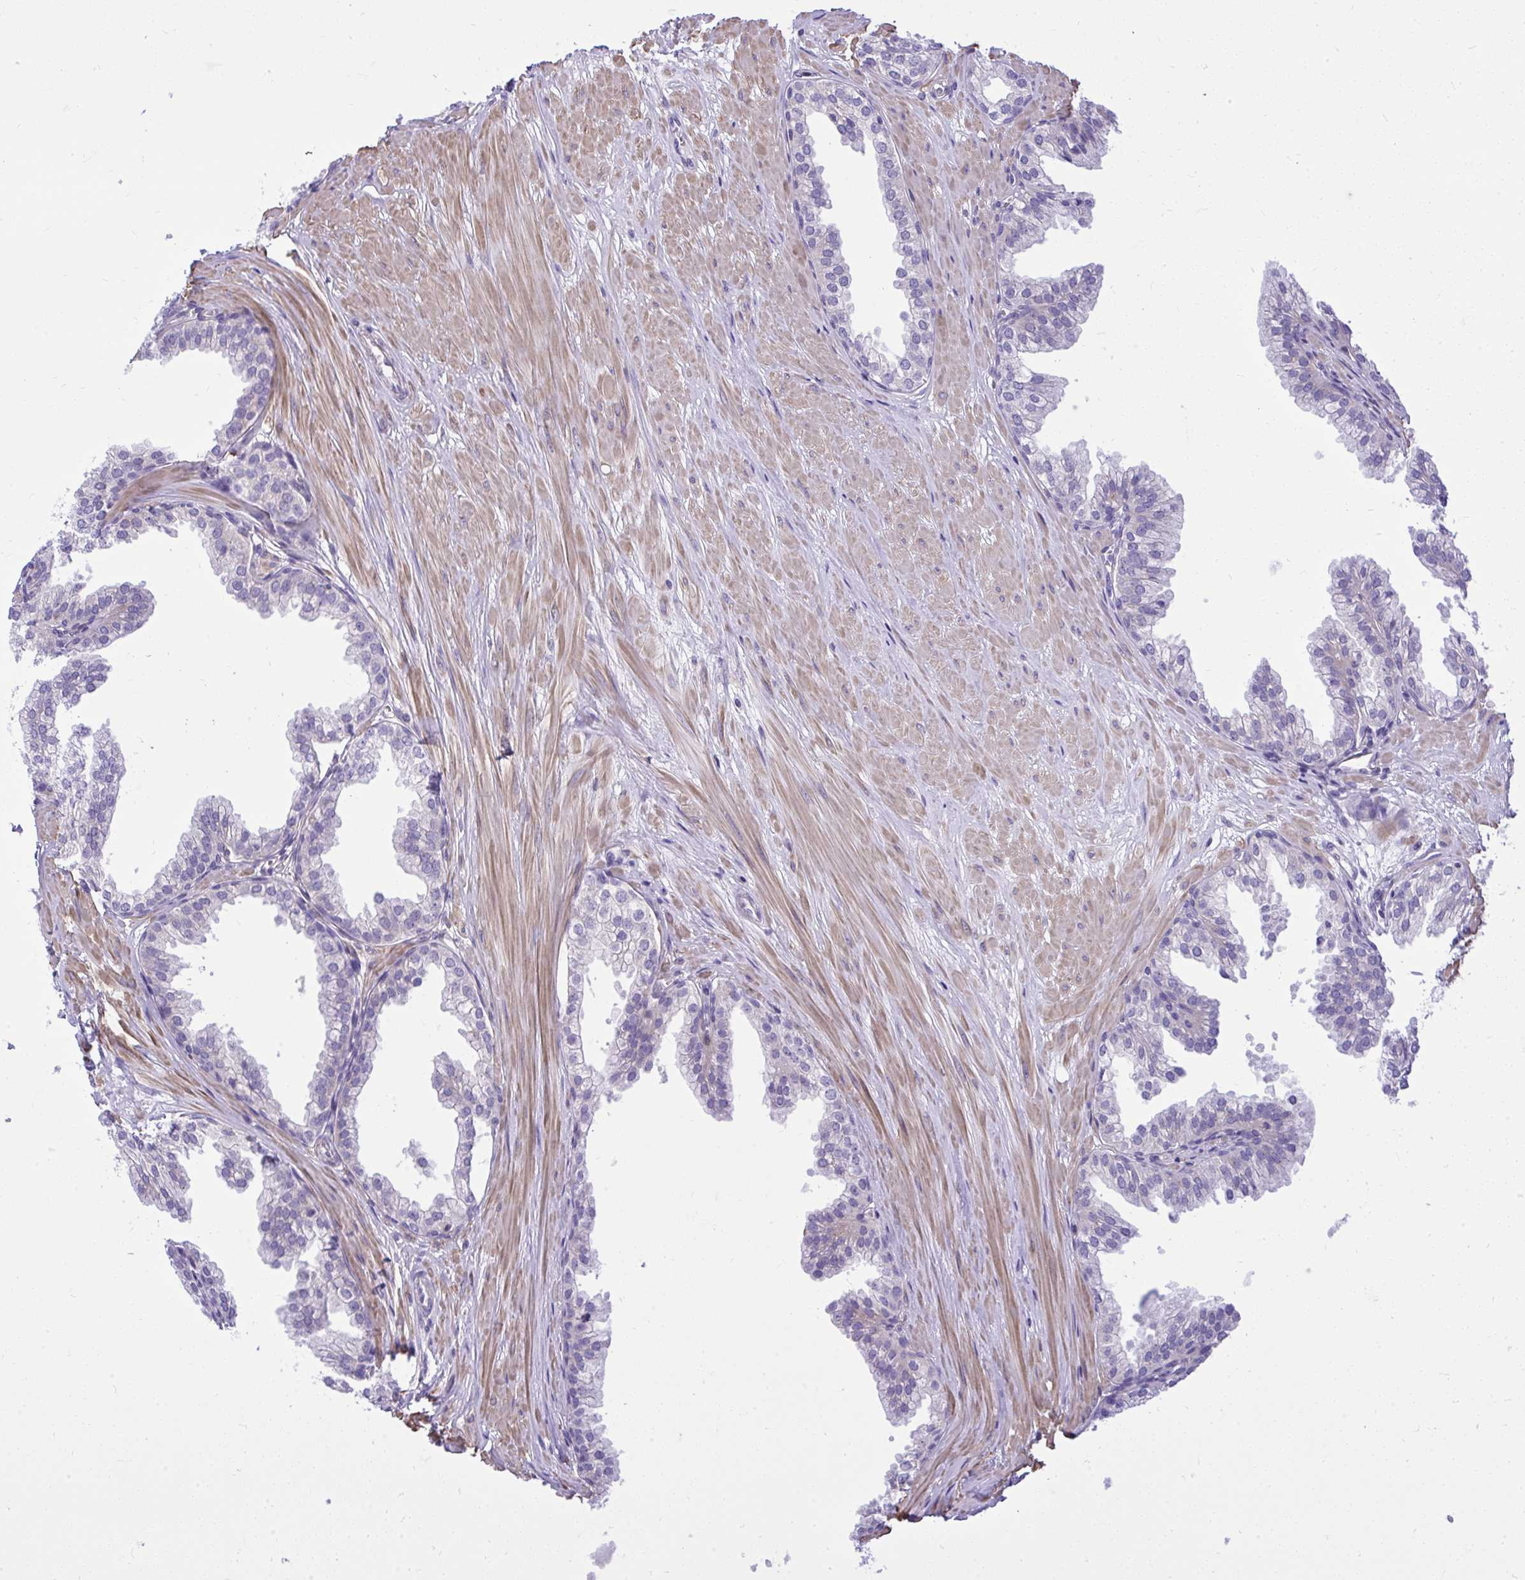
{"staining": {"intensity": "negative", "quantity": "none", "location": "none"}, "tissue": "prostate", "cell_type": "Glandular cells", "image_type": "normal", "snomed": [{"axis": "morphology", "description": "Normal tissue, NOS"}, {"axis": "topography", "description": "Prostate"}, {"axis": "topography", "description": "Peripheral nerve tissue"}], "caption": "High power microscopy histopathology image of an immunohistochemistry (IHC) image of normal prostate, revealing no significant positivity in glandular cells.", "gene": "GRK4", "patient": {"sex": "male", "age": 55}}